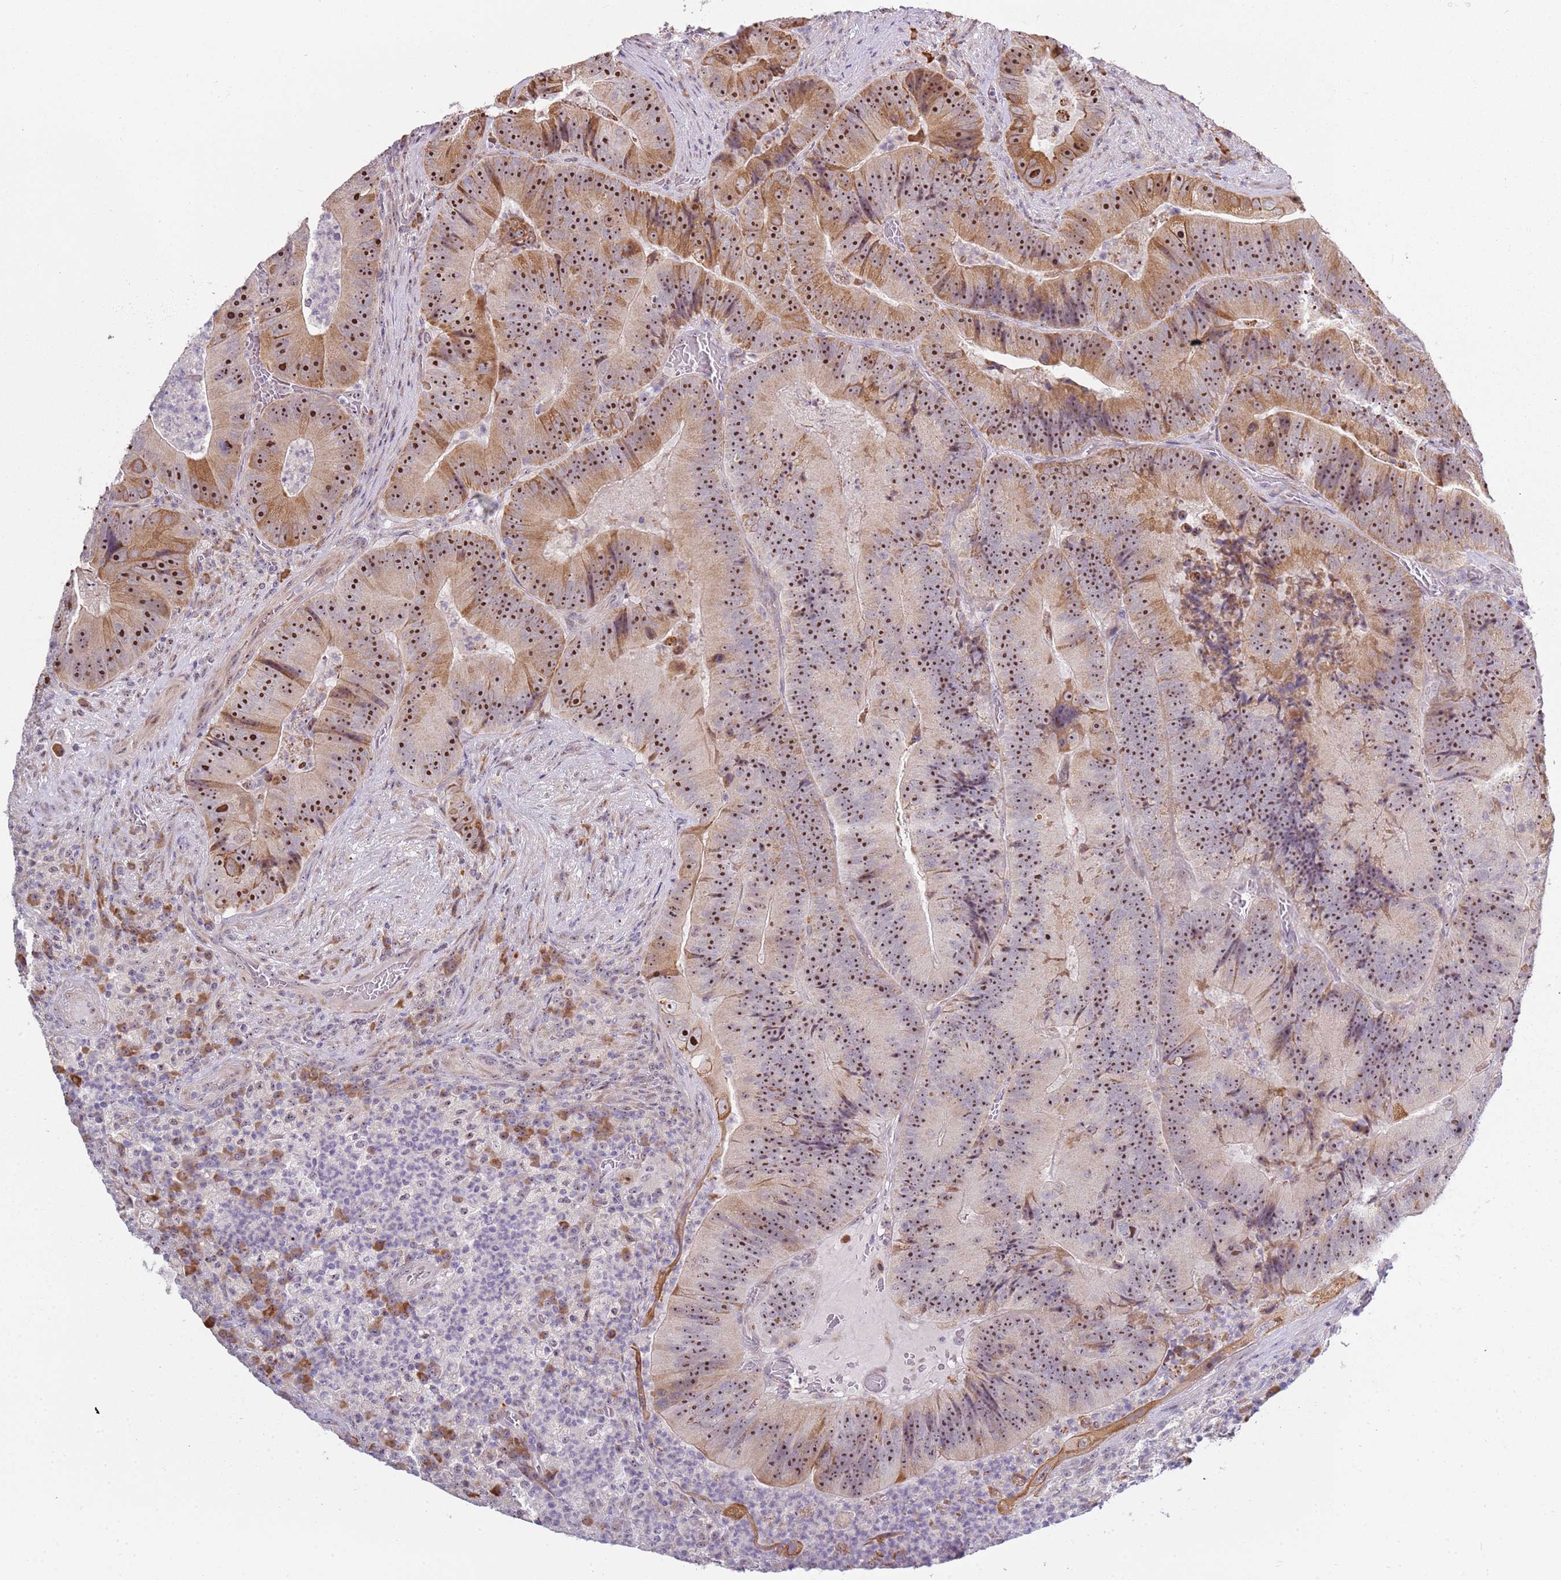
{"staining": {"intensity": "strong", "quantity": ">75%", "location": "cytoplasmic/membranous,nuclear"}, "tissue": "colorectal cancer", "cell_type": "Tumor cells", "image_type": "cancer", "snomed": [{"axis": "morphology", "description": "Adenocarcinoma, NOS"}, {"axis": "topography", "description": "Colon"}], "caption": "Protein expression analysis of human colorectal adenocarcinoma reveals strong cytoplasmic/membranous and nuclear positivity in approximately >75% of tumor cells. Immunohistochemistry stains the protein in brown and the nuclei are stained blue.", "gene": "UCMA", "patient": {"sex": "female", "age": 86}}